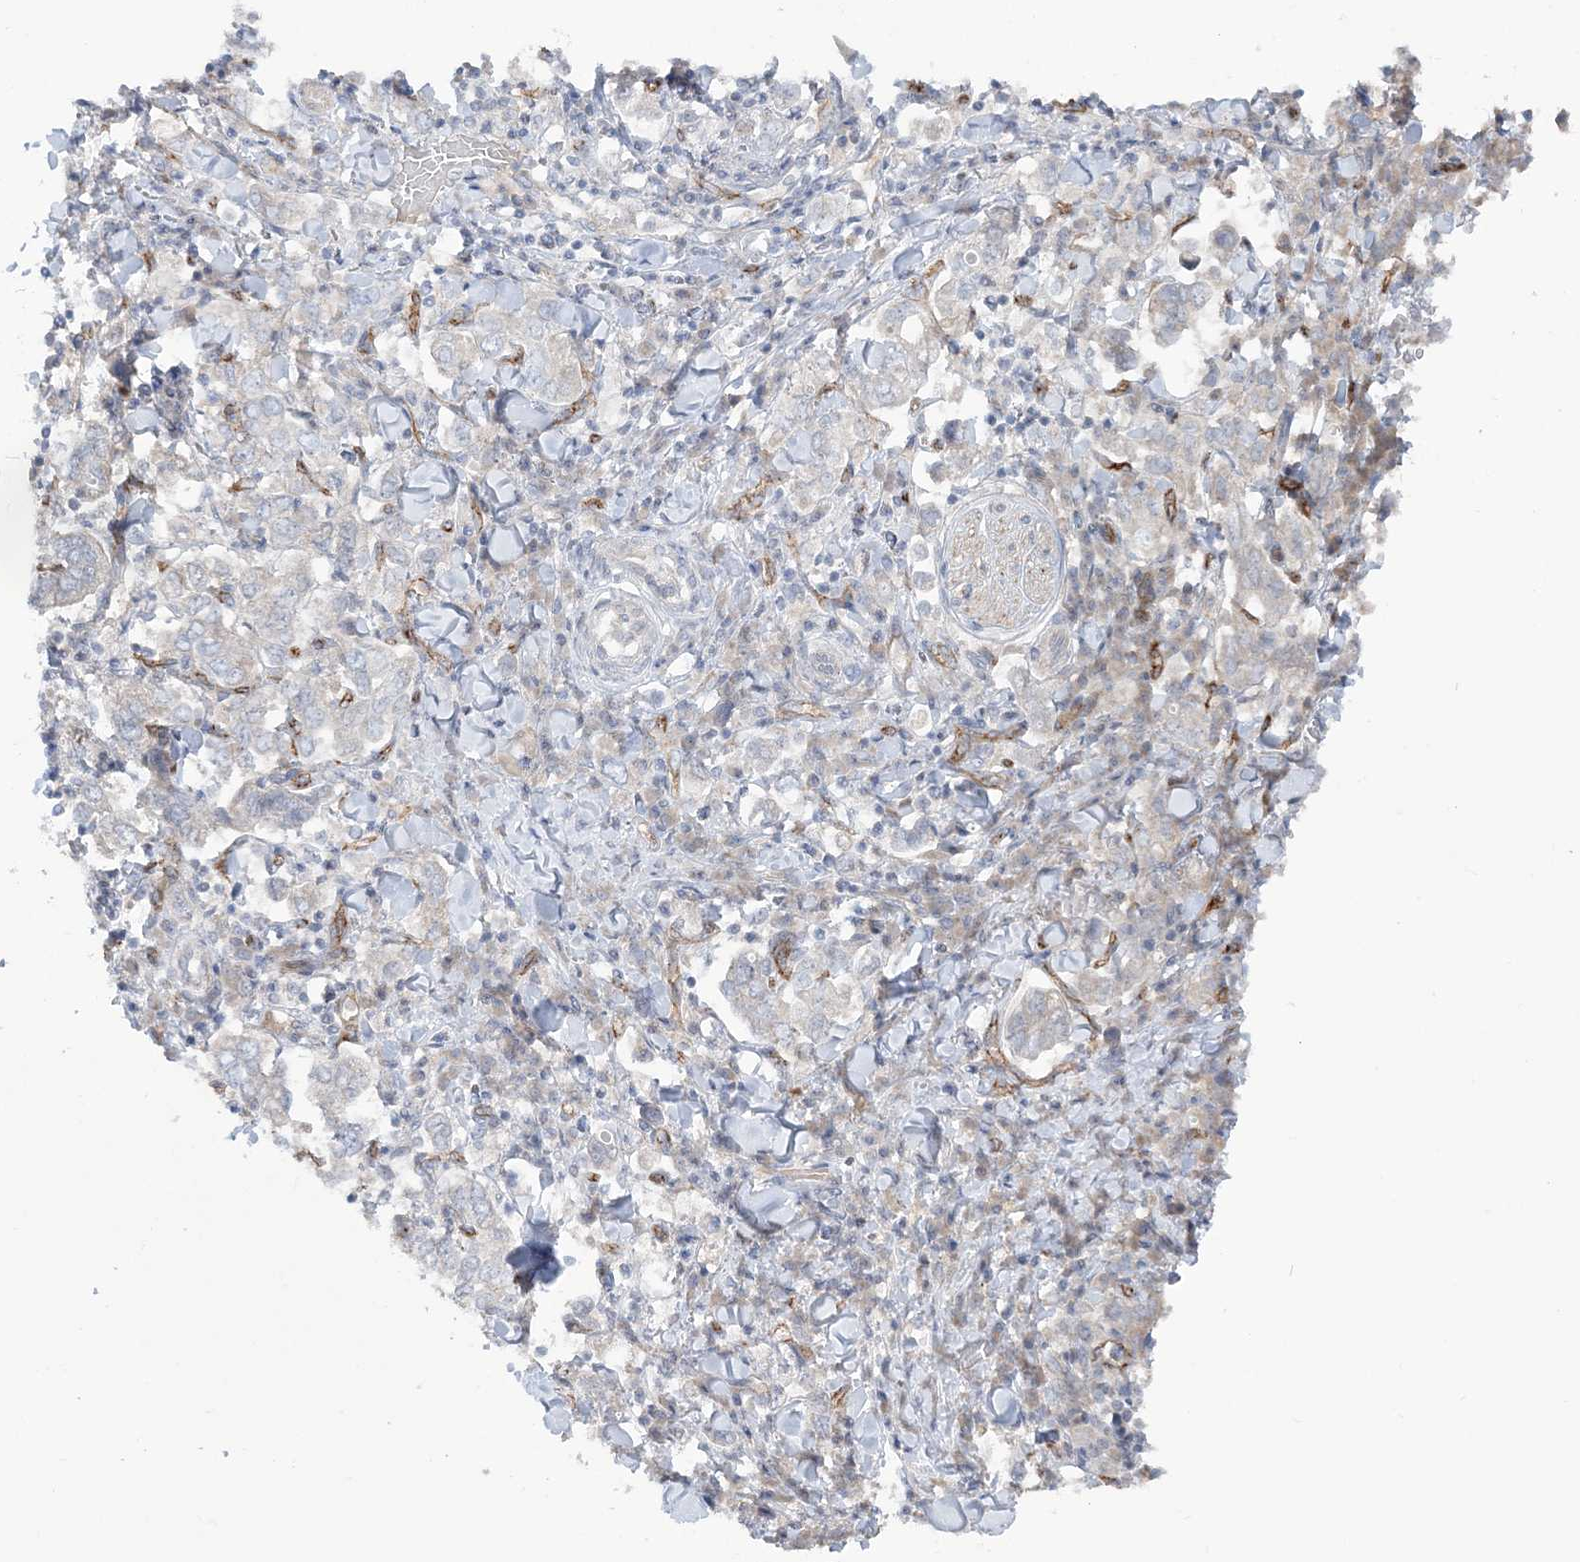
{"staining": {"intensity": "negative", "quantity": "none", "location": "none"}, "tissue": "stomach cancer", "cell_type": "Tumor cells", "image_type": "cancer", "snomed": [{"axis": "morphology", "description": "Adenocarcinoma, NOS"}, {"axis": "topography", "description": "Stomach, upper"}], "caption": "Tumor cells are negative for brown protein staining in stomach cancer.", "gene": "FARSB", "patient": {"sex": "male", "age": 62}}